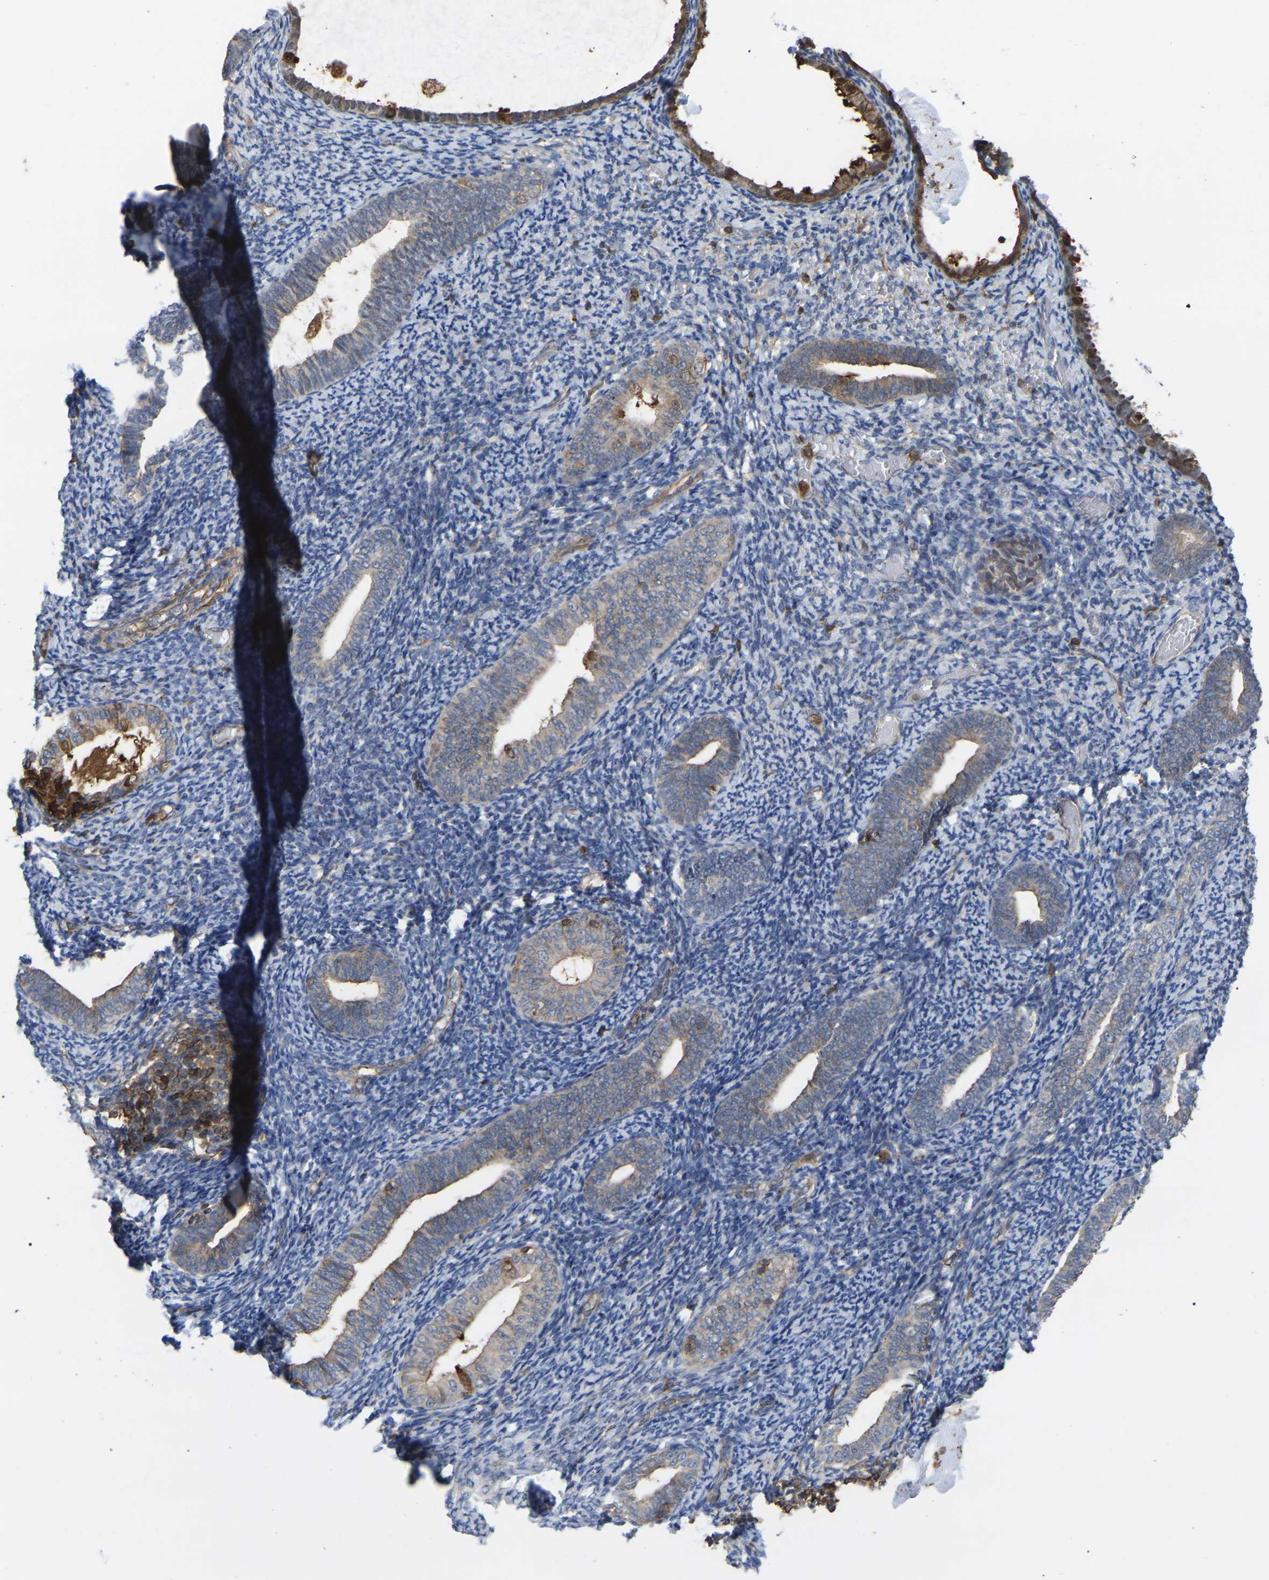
{"staining": {"intensity": "moderate", "quantity": "<25%", "location": "cytoplasmic/membranous"}, "tissue": "endometrium", "cell_type": "Cells in endometrial stroma", "image_type": "normal", "snomed": [{"axis": "morphology", "description": "Normal tissue, NOS"}, {"axis": "topography", "description": "Endometrium"}], "caption": "Immunohistochemistry of benign human endometrium reveals low levels of moderate cytoplasmic/membranous staining in approximately <25% of cells in endometrial stroma.", "gene": "CIT", "patient": {"sex": "female", "age": 66}}